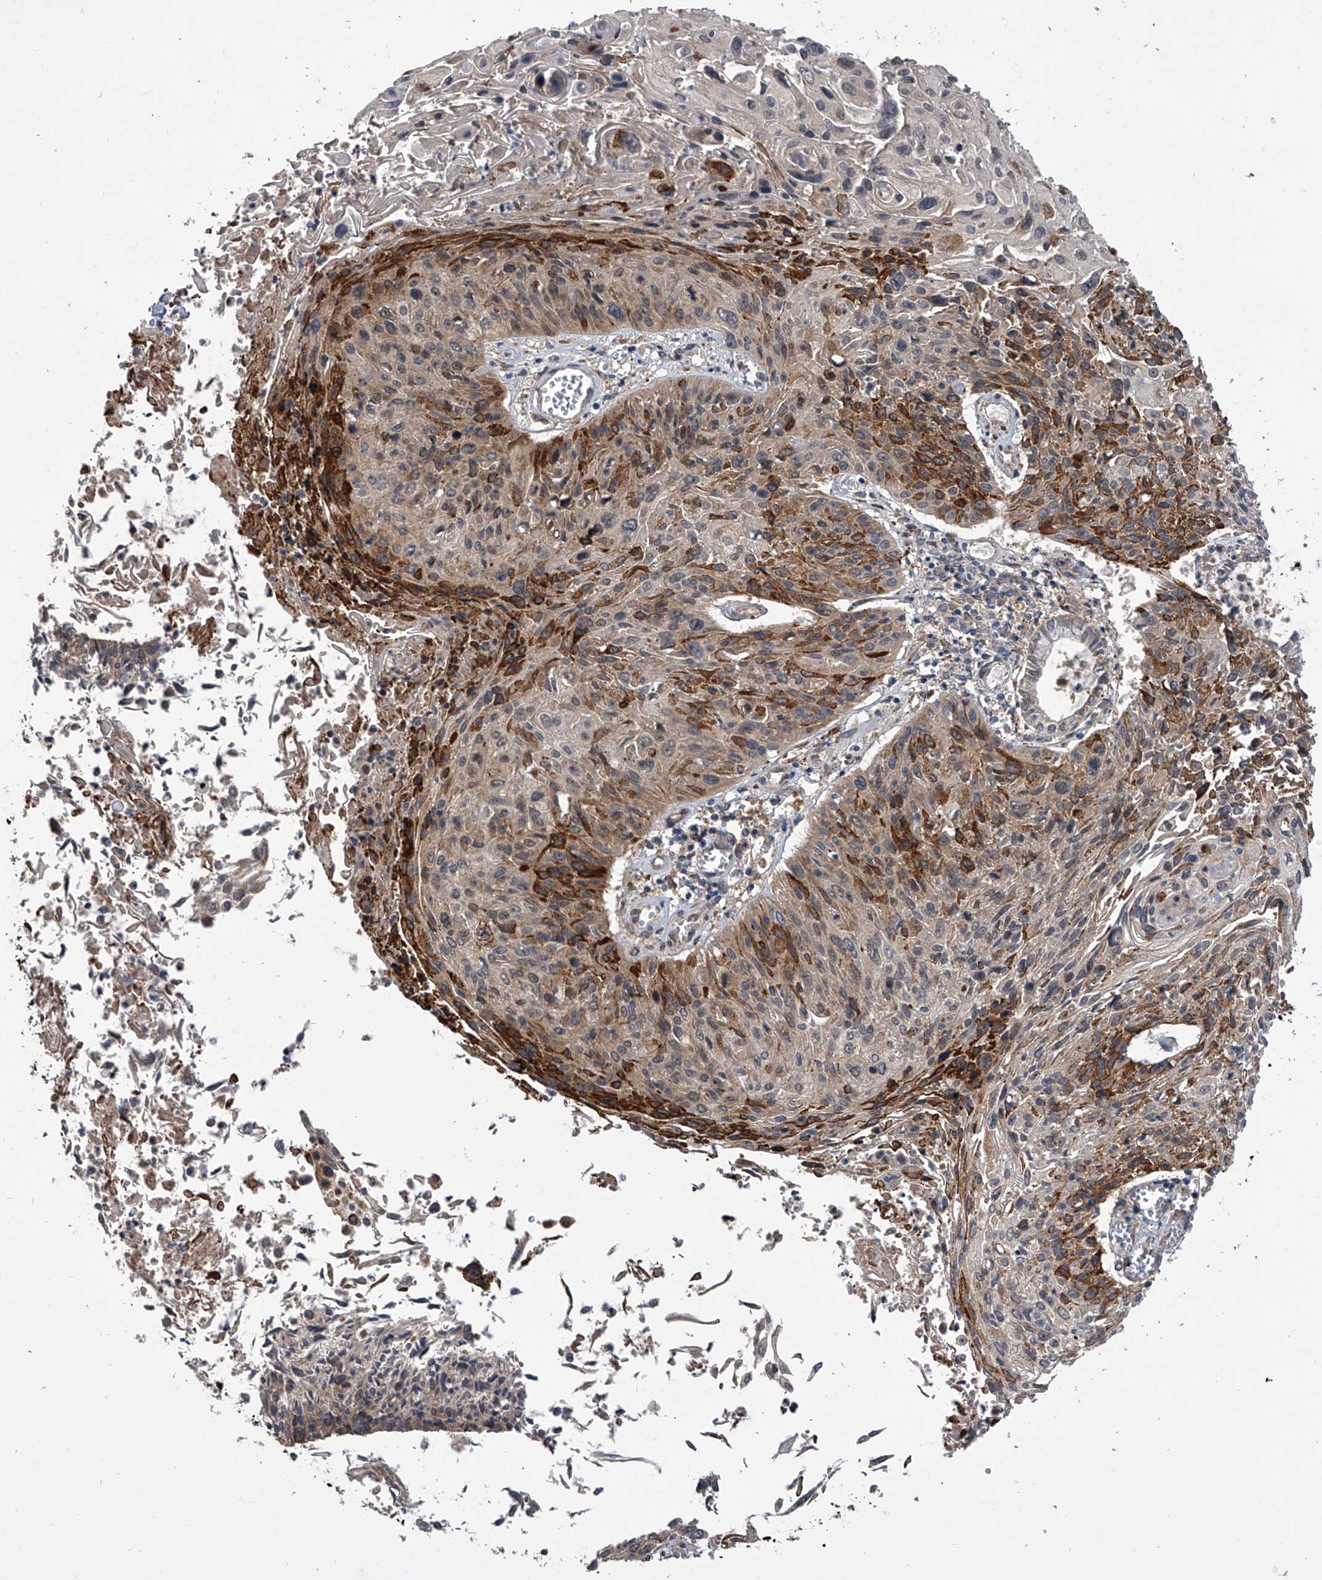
{"staining": {"intensity": "strong", "quantity": "<25%", "location": "cytoplasmic/membranous"}, "tissue": "cervical cancer", "cell_type": "Tumor cells", "image_type": "cancer", "snomed": [{"axis": "morphology", "description": "Squamous cell carcinoma, NOS"}, {"axis": "topography", "description": "Cervix"}], "caption": "Immunohistochemistry (DAB) staining of human cervical cancer (squamous cell carcinoma) shows strong cytoplasmic/membranous protein expression in about <25% of tumor cells. (brown staining indicates protein expression, while blue staining denotes nuclei).", "gene": "GEMIN8", "patient": {"sex": "female", "age": 51}}